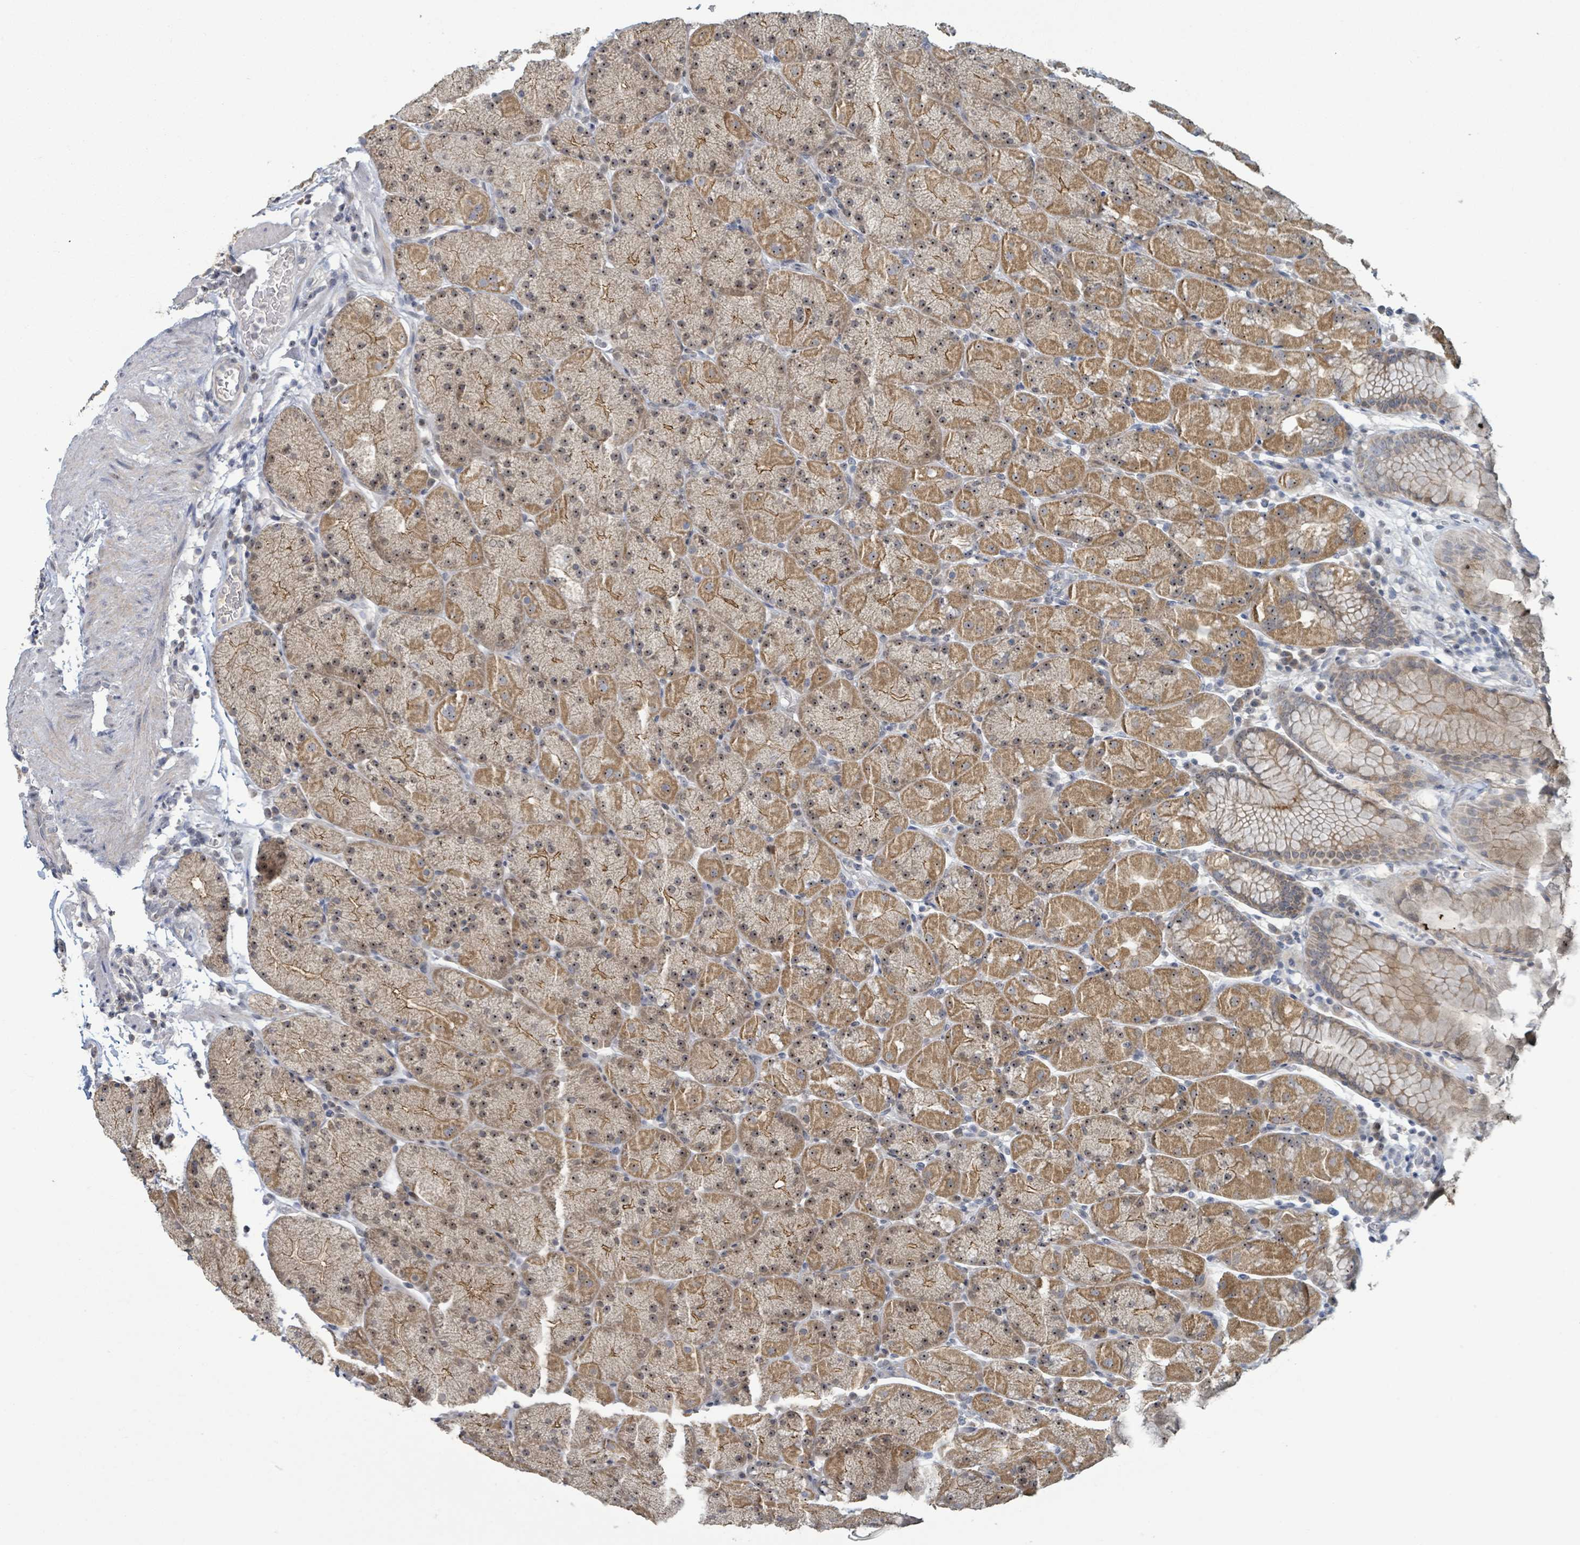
{"staining": {"intensity": "moderate", "quantity": ">75%", "location": "cytoplasmic/membranous"}, "tissue": "stomach", "cell_type": "Glandular cells", "image_type": "normal", "snomed": [{"axis": "morphology", "description": "Normal tissue, NOS"}, {"axis": "topography", "description": "Stomach, upper"}, {"axis": "topography", "description": "Stomach, lower"}], "caption": "Normal stomach was stained to show a protein in brown. There is medium levels of moderate cytoplasmic/membranous expression in about >75% of glandular cells. (DAB (3,3'-diaminobenzidine) IHC, brown staining for protein, blue staining for nuclei).", "gene": "RPL32", "patient": {"sex": "male", "age": 67}}